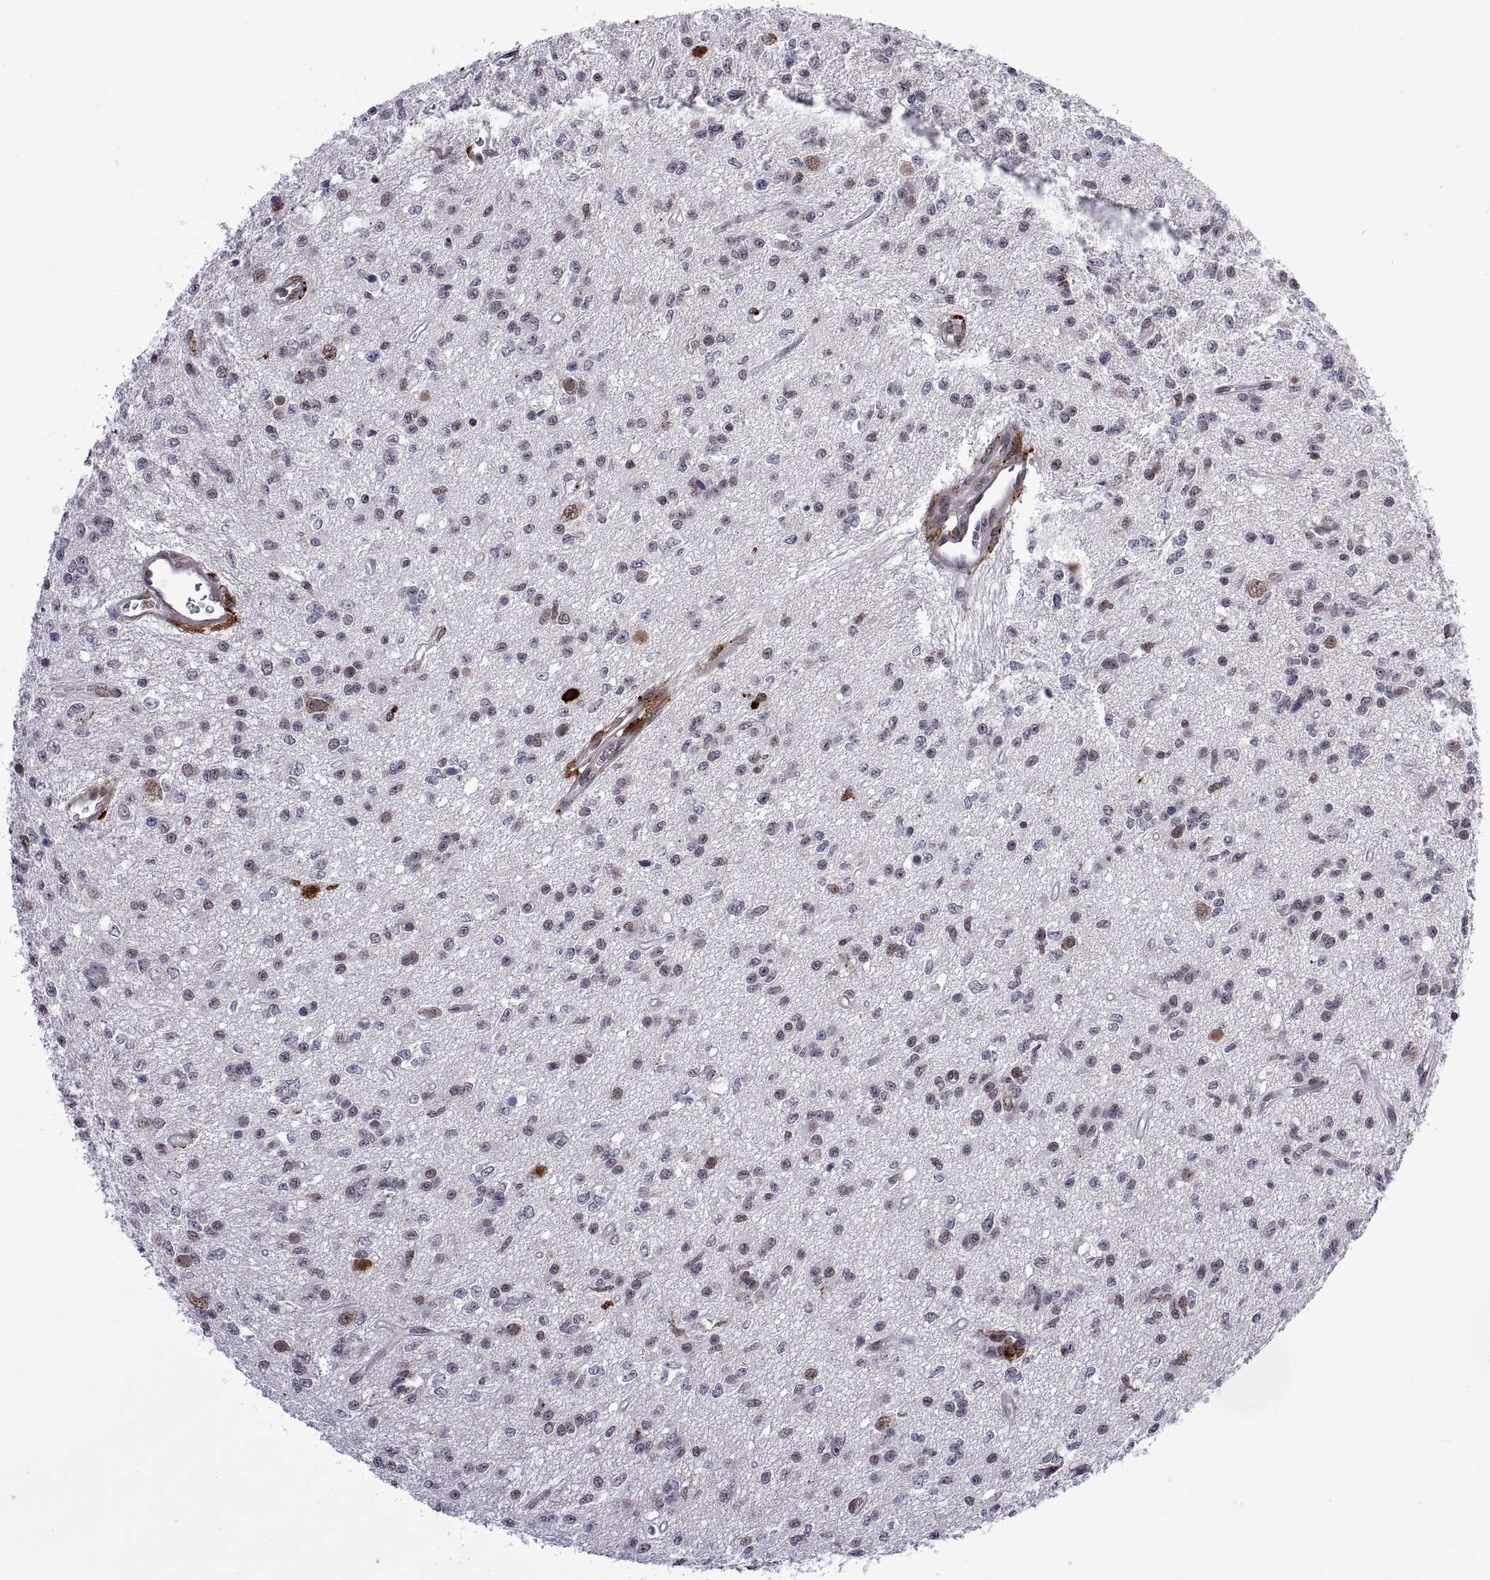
{"staining": {"intensity": "weak", "quantity": "<25%", "location": "nuclear"}, "tissue": "glioma", "cell_type": "Tumor cells", "image_type": "cancer", "snomed": [{"axis": "morphology", "description": "Glioma, malignant, Low grade"}, {"axis": "topography", "description": "Brain"}], "caption": "This is an immunohistochemistry (IHC) image of human glioma. There is no staining in tumor cells.", "gene": "NR4A1", "patient": {"sex": "female", "age": 45}}